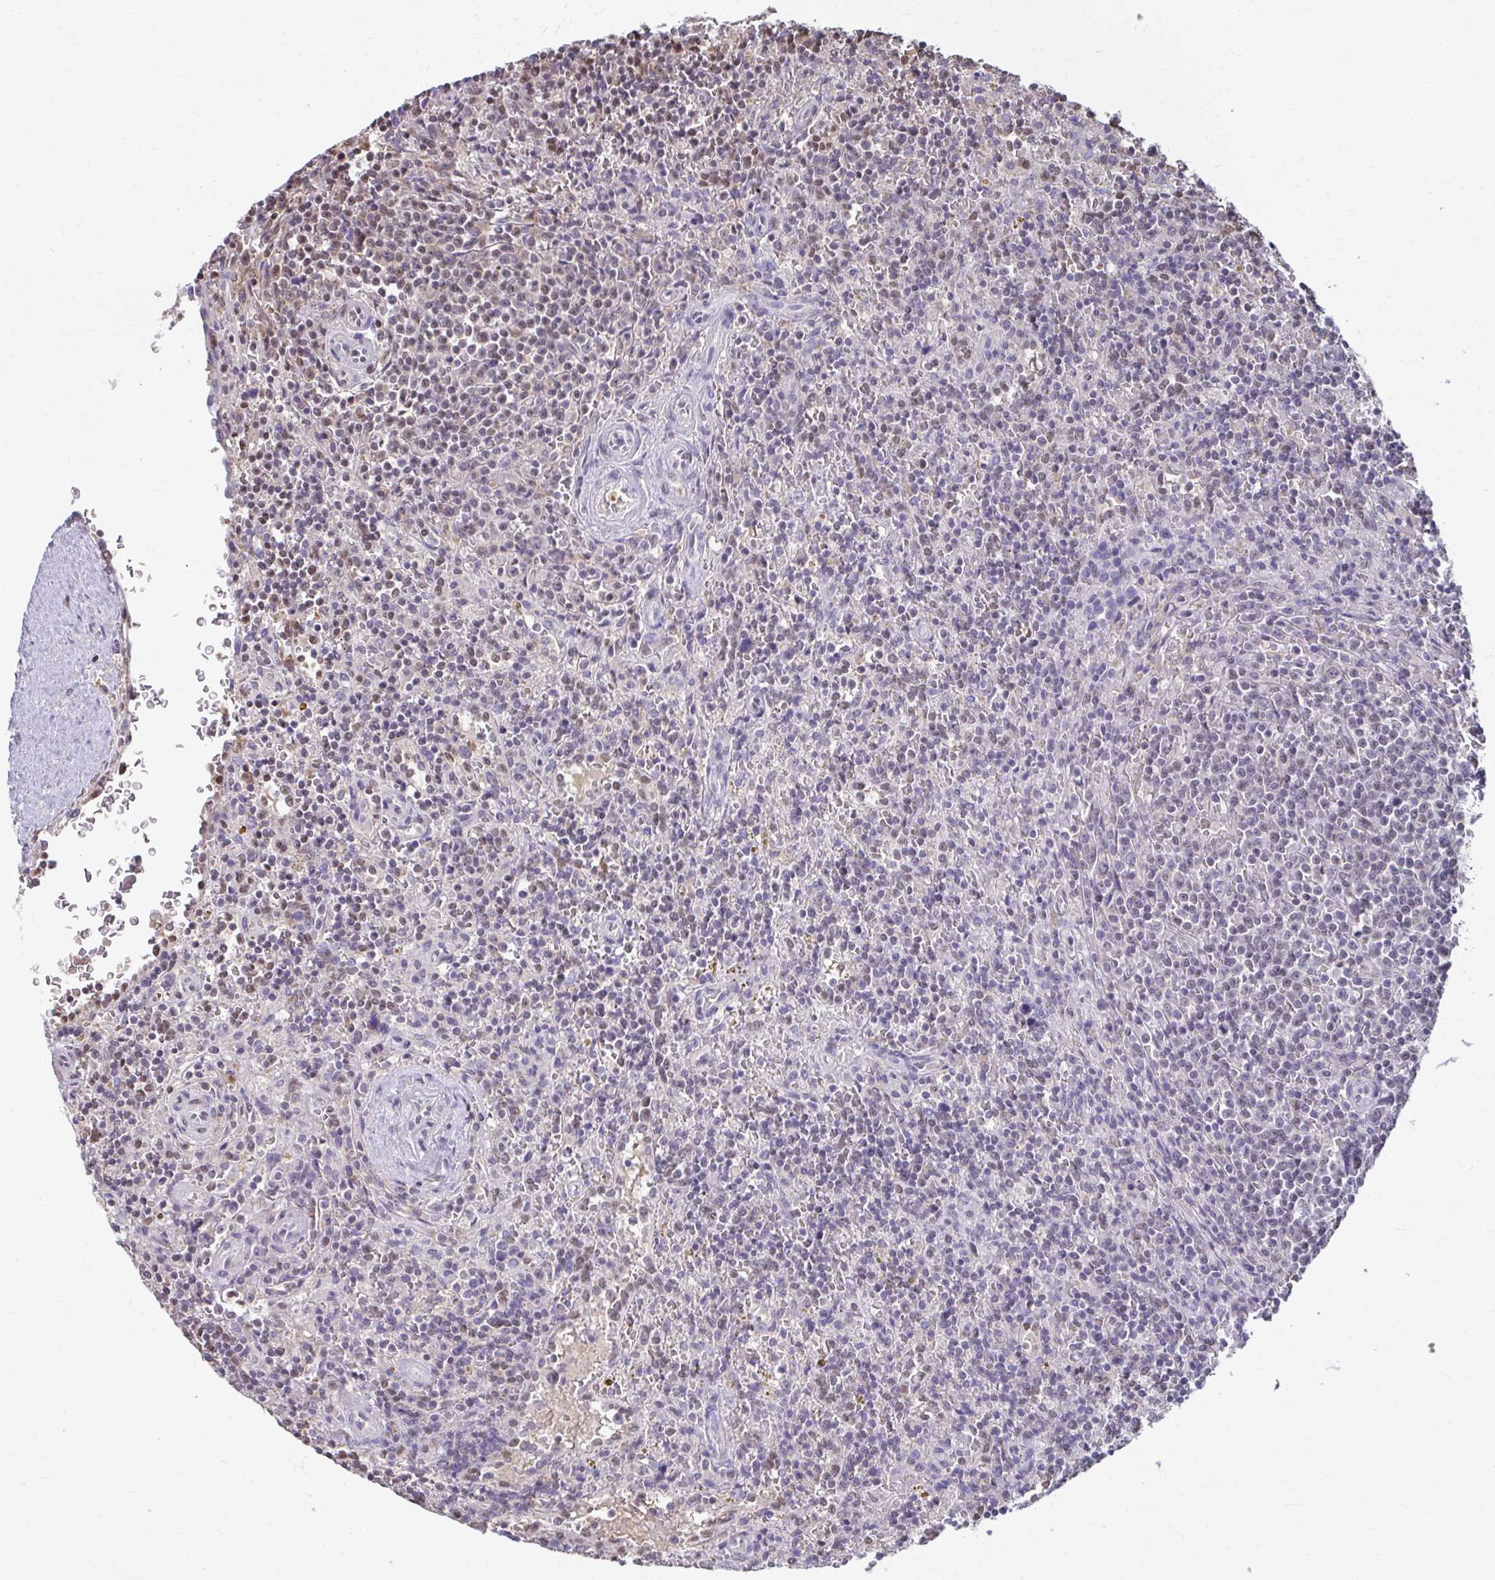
{"staining": {"intensity": "weak", "quantity": "<25%", "location": "nuclear"}, "tissue": "lymphoma", "cell_type": "Tumor cells", "image_type": "cancer", "snomed": [{"axis": "morphology", "description": "Malignant lymphoma, non-Hodgkin's type, Low grade"}, {"axis": "topography", "description": "Spleen"}], "caption": "The micrograph shows no staining of tumor cells in malignant lymphoma, non-Hodgkin's type (low-grade).", "gene": "ING4", "patient": {"sex": "male", "age": 67}}